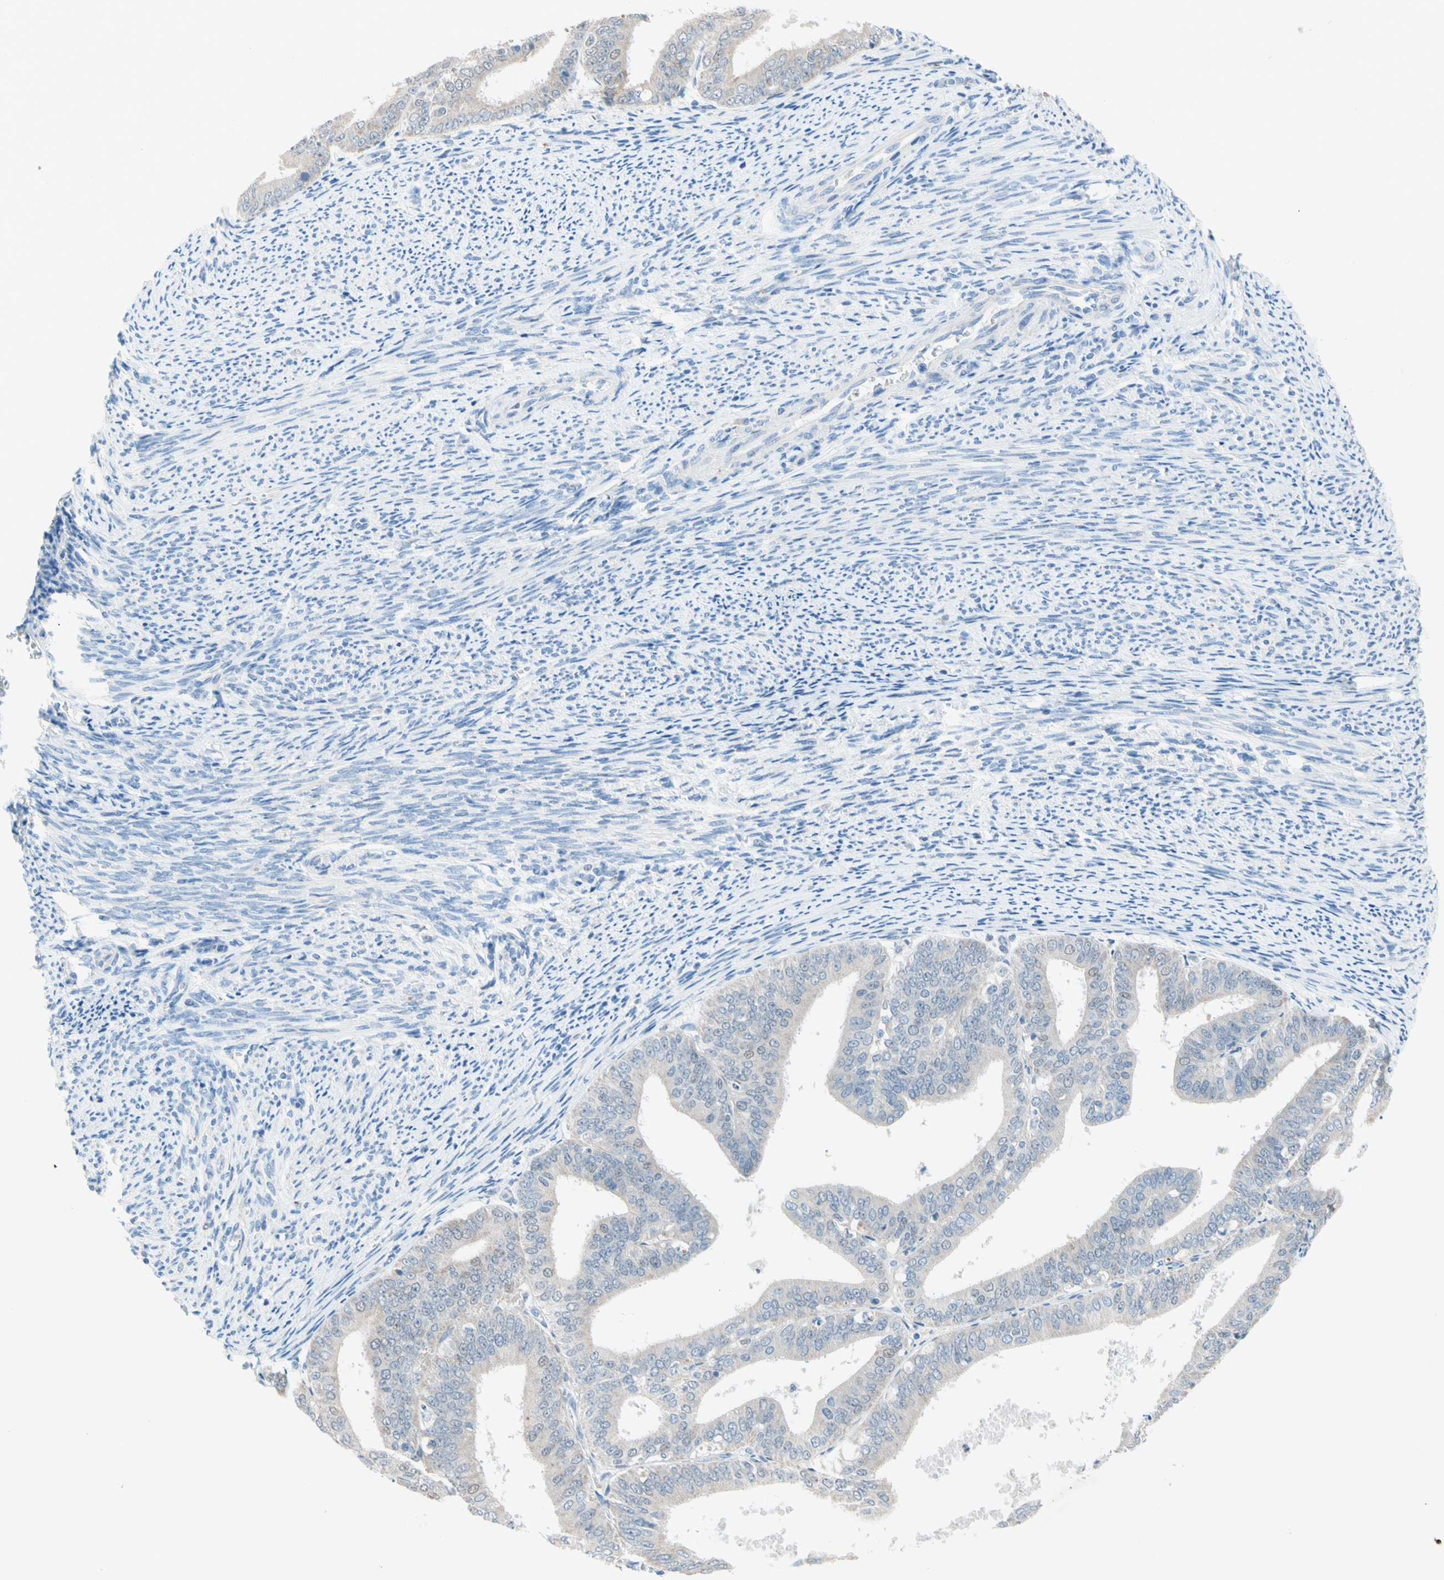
{"staining": {"intensity": "weak", "quantity": ">75%", "location": "cytoplasmic/membranous"}, "tissue": "endometrial cancer", "cell_type": "Tumor cells", "image_type": "cancer", "snomed": [{"axis": "morphology", "description": "Adenocarcinoma, NOS"}, {"axis": "topography", "description": "Endometrium"}], "caption": "About >75% of tumor cells in human endometrial cancer demonstrate weak cytoplasmic/membranous protein positivity as visualized by brown immunohistochemical staining.", "gene": "MFF", "patient": {"sex": "female", "age": 63}}